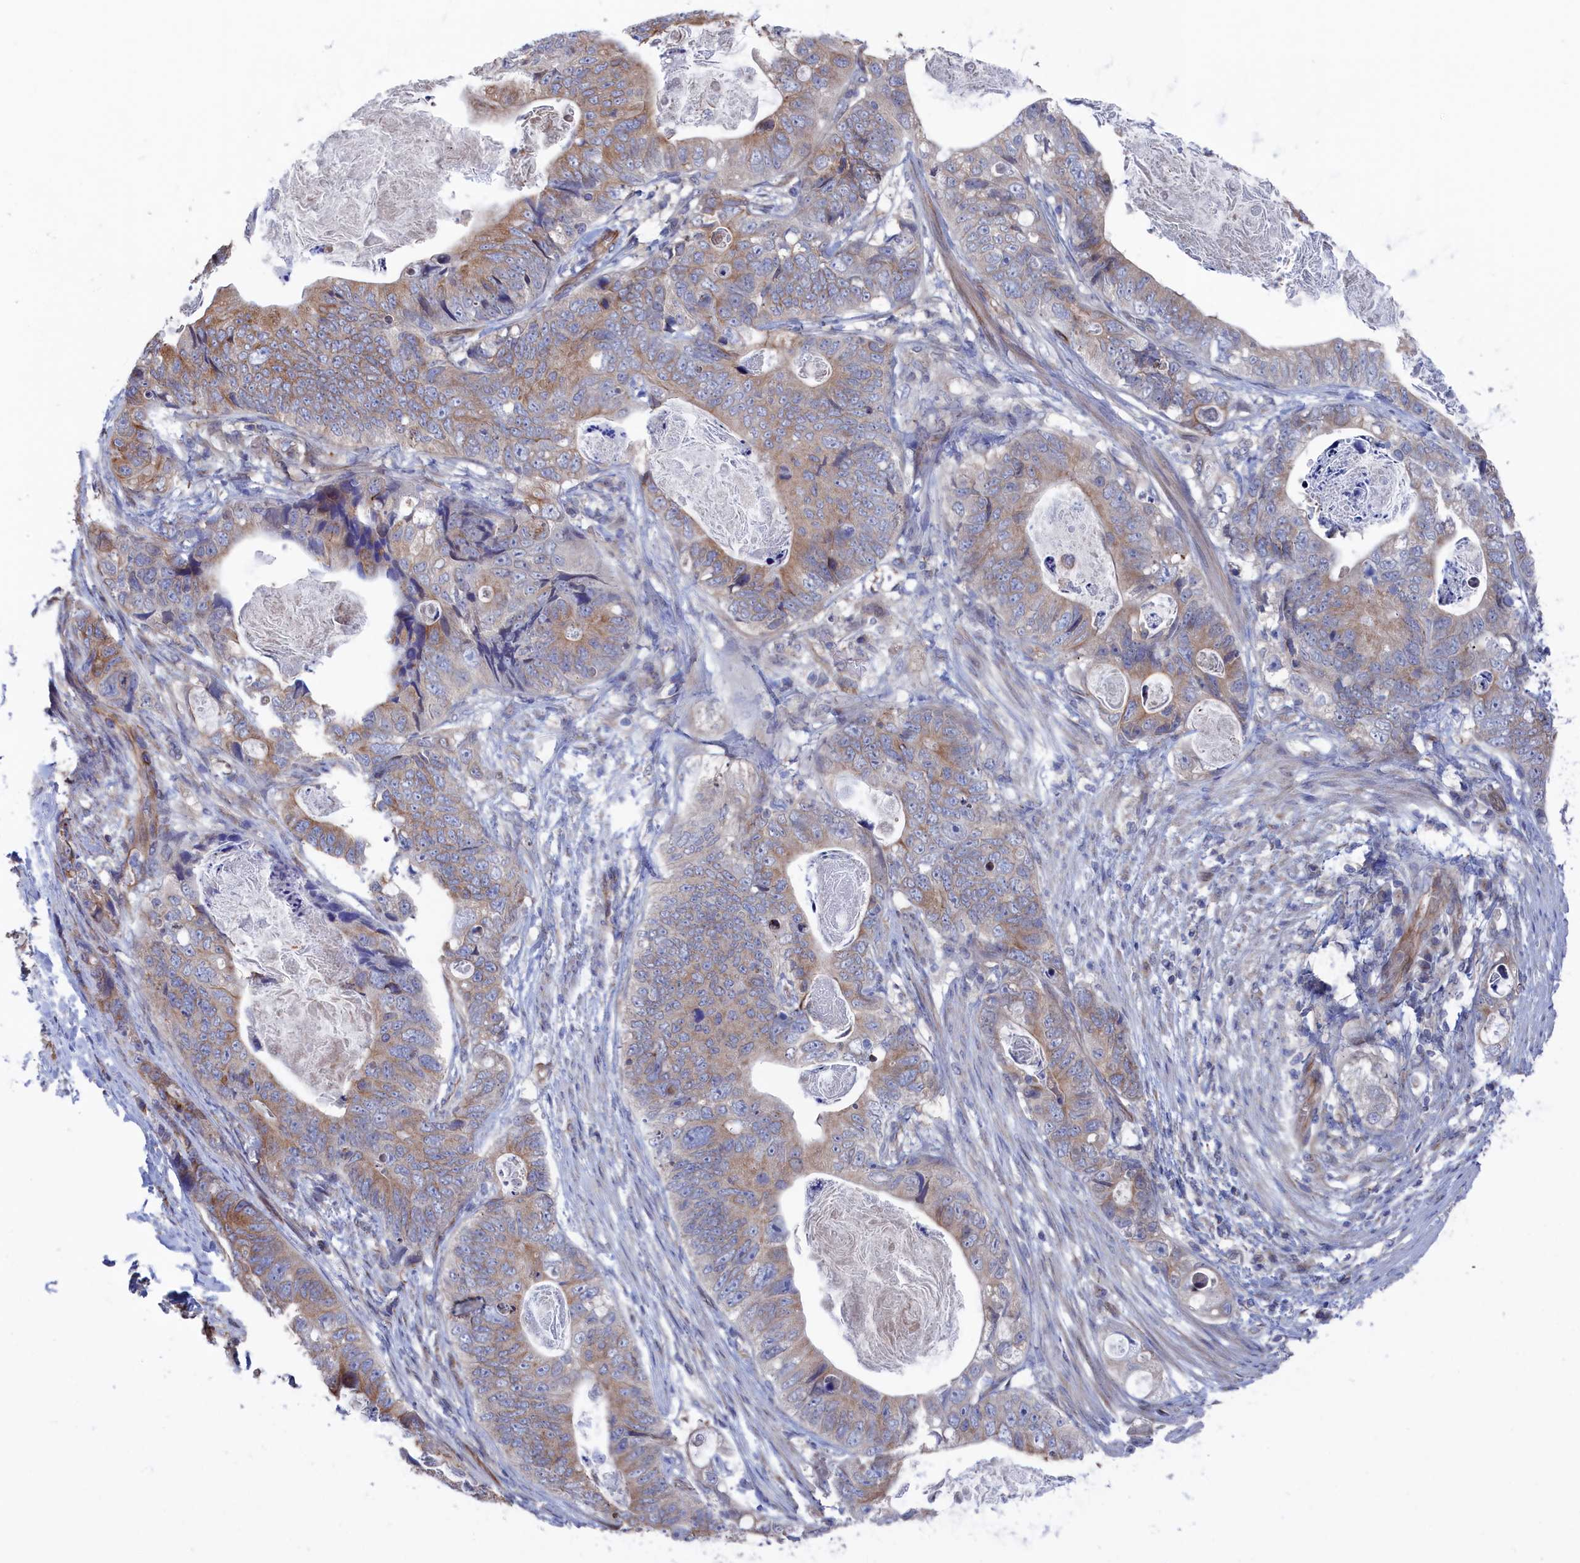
{"staining": {"intensity": "moderate", "quantity": "25%-75%", "location": "cytoplasmic/membranous"}, "tissue": "stomach cancer", "cell_type": "Tumor cells", "image_type": "cancer", "snomed": [{"axis": "morphology", "description": "Normal tissue, NOS"}, {"axis": "morphology", "description": "Adenocarcinoma, NOS"}, {"axis": "topography", "description": "Stomach"}], "caption": "A high-resolution micrograph shows IHC staining of adenocarcinoma (stomach), which reveals moderate cytoplasmic/membranous expression in about 25%-75% of tumor cells.", "gene": "NUTF2", "patient": {"sex": "female", "age": 89}}